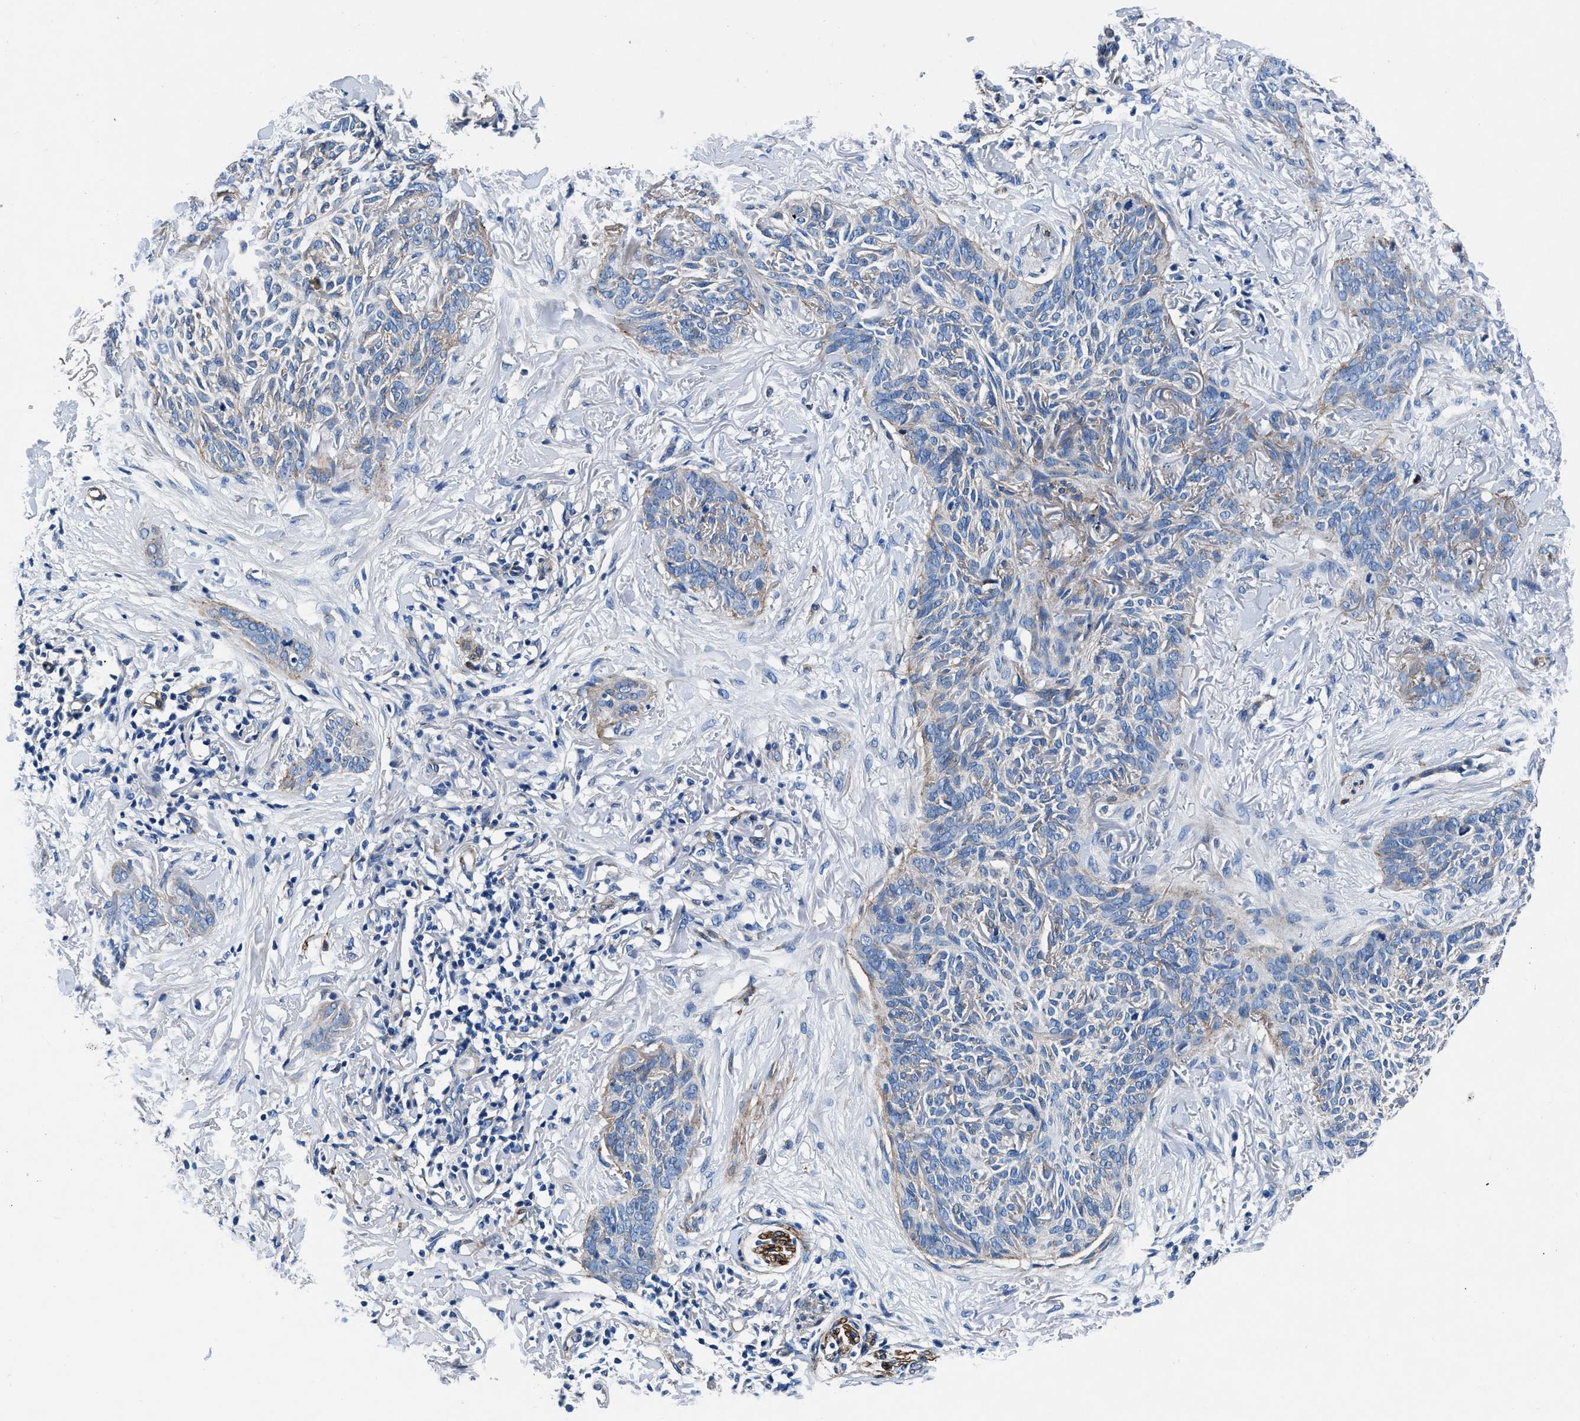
{"staining": {"intensity": "weak", "quantity": "<25%", "location": "cytoplasmic/membranous"}, "tissue": "skin cancer", "cell_type": "Tumor cells", "image_type": "cancer", "snomed": [{"axis": "morphology", "description": "Basal cell carcinoma"}, {"axis": "topography", "description": "Skin"}], "caption": "The photomicrograph reveals no significant positivity in tumor cells of basal cell carcinoma (skin). (Immunohistochemistry (ihc), brightfield microscopy, high magnification).", "gene": "DAG1", "patient": {"sex": "female", "age": 84}}